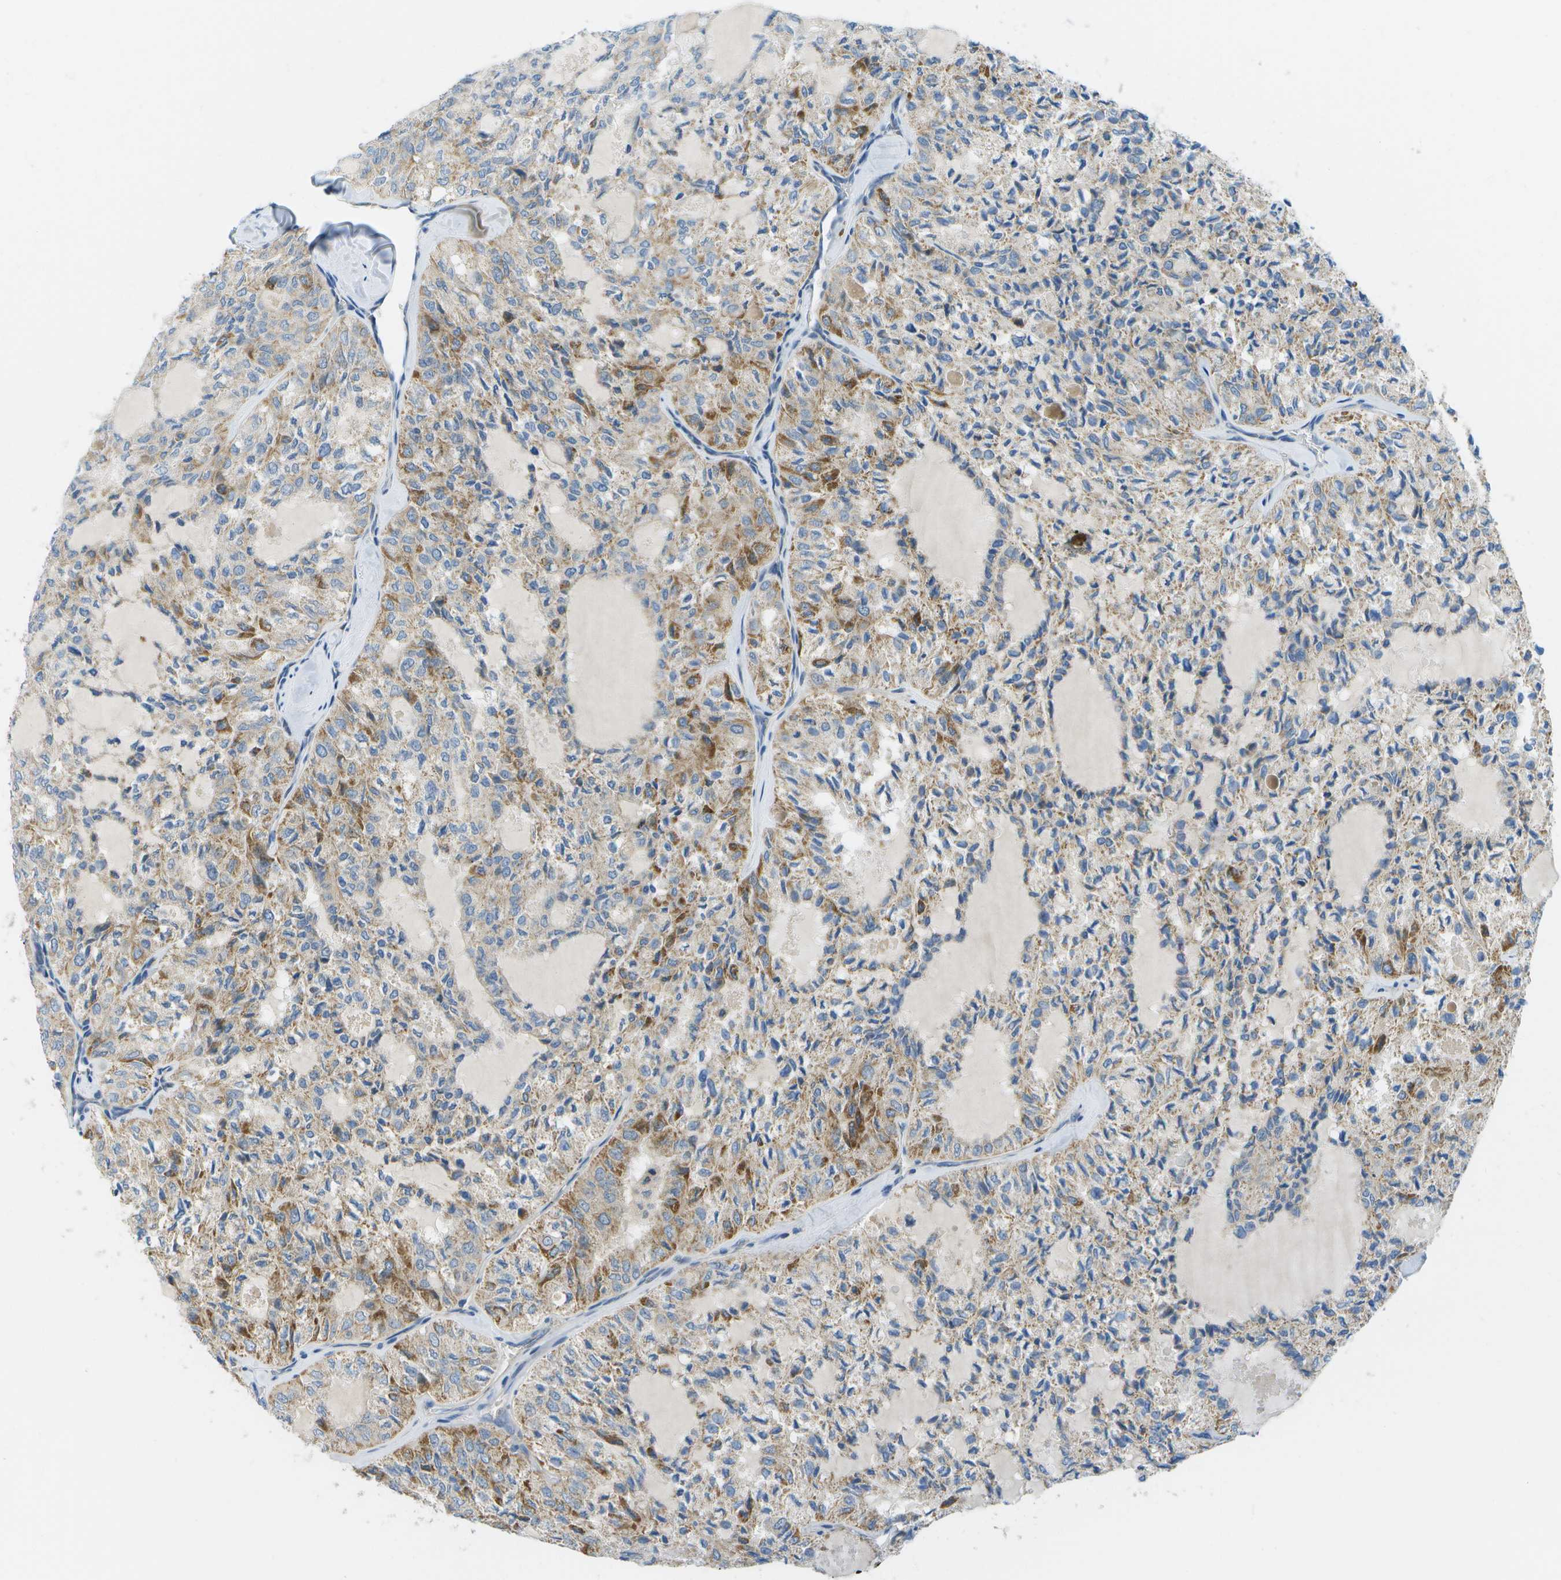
{"staining": {"intensity": "moderate", "quantity": "25%-75%", "location": "cytoplasmic/membranous"}, "tissue": "thyroid cancer", "cell_type": "Tumor cells", "image_type": "cancer", "snomed": [{"axis": "morphology", "description": "Follicular adenoma carcinoma, NOS"}, {"axis": "topography", "description": "Thyroid gland"}], "caption": "Protein expression analysis of thyroid cancer demonstrates moderate cytoplasmic/membranous positivity in approximately 25%-75% of tumor cells.", "gene": "PTGIS", "patient": {"sex": "male", "age": 75}}